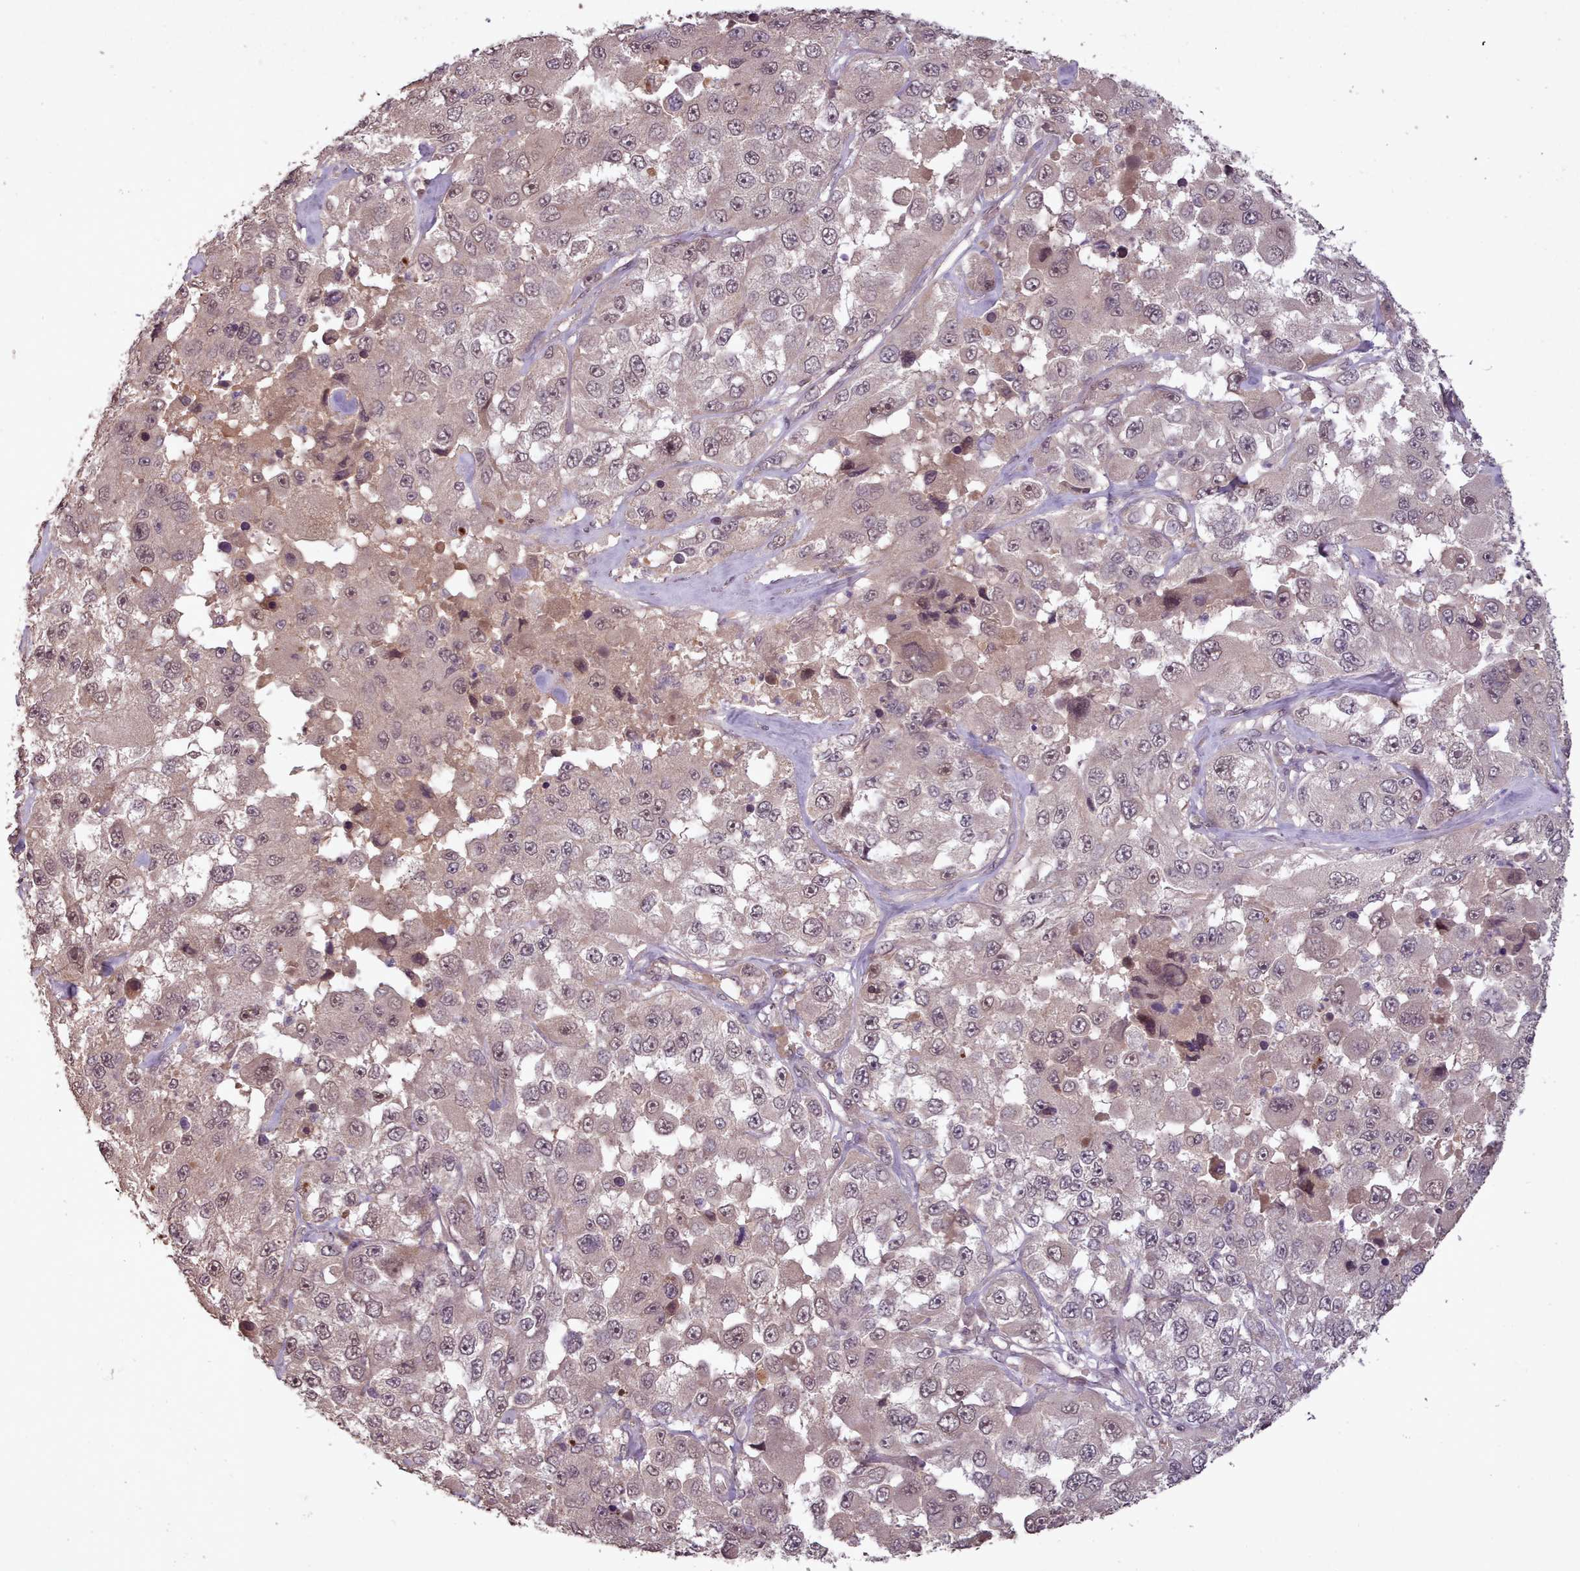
{"staining": {"intensity": "weak", "quantity": "25%-75%", "location": "nuclear"}, "tissue": "melanoma", "cell_type": "Tumor cells", "image_type": "cancer", "snomed": [{"axis": "morphology", "description": "Malignant melanoma, Metastatic site"}, {"axis": "topography", "description": "Lymph node"}], "caption": "Malignant melanoma (metastatic site) stained with DAB (3,3'-diaminobenzidine) immunohistochemistry (IHC) exhibits low levels of weak nuclear positivity in about 25%-75% of tumor cells.", "gene": "CDC6", "patient": {"sex": "male", "age": 62}}